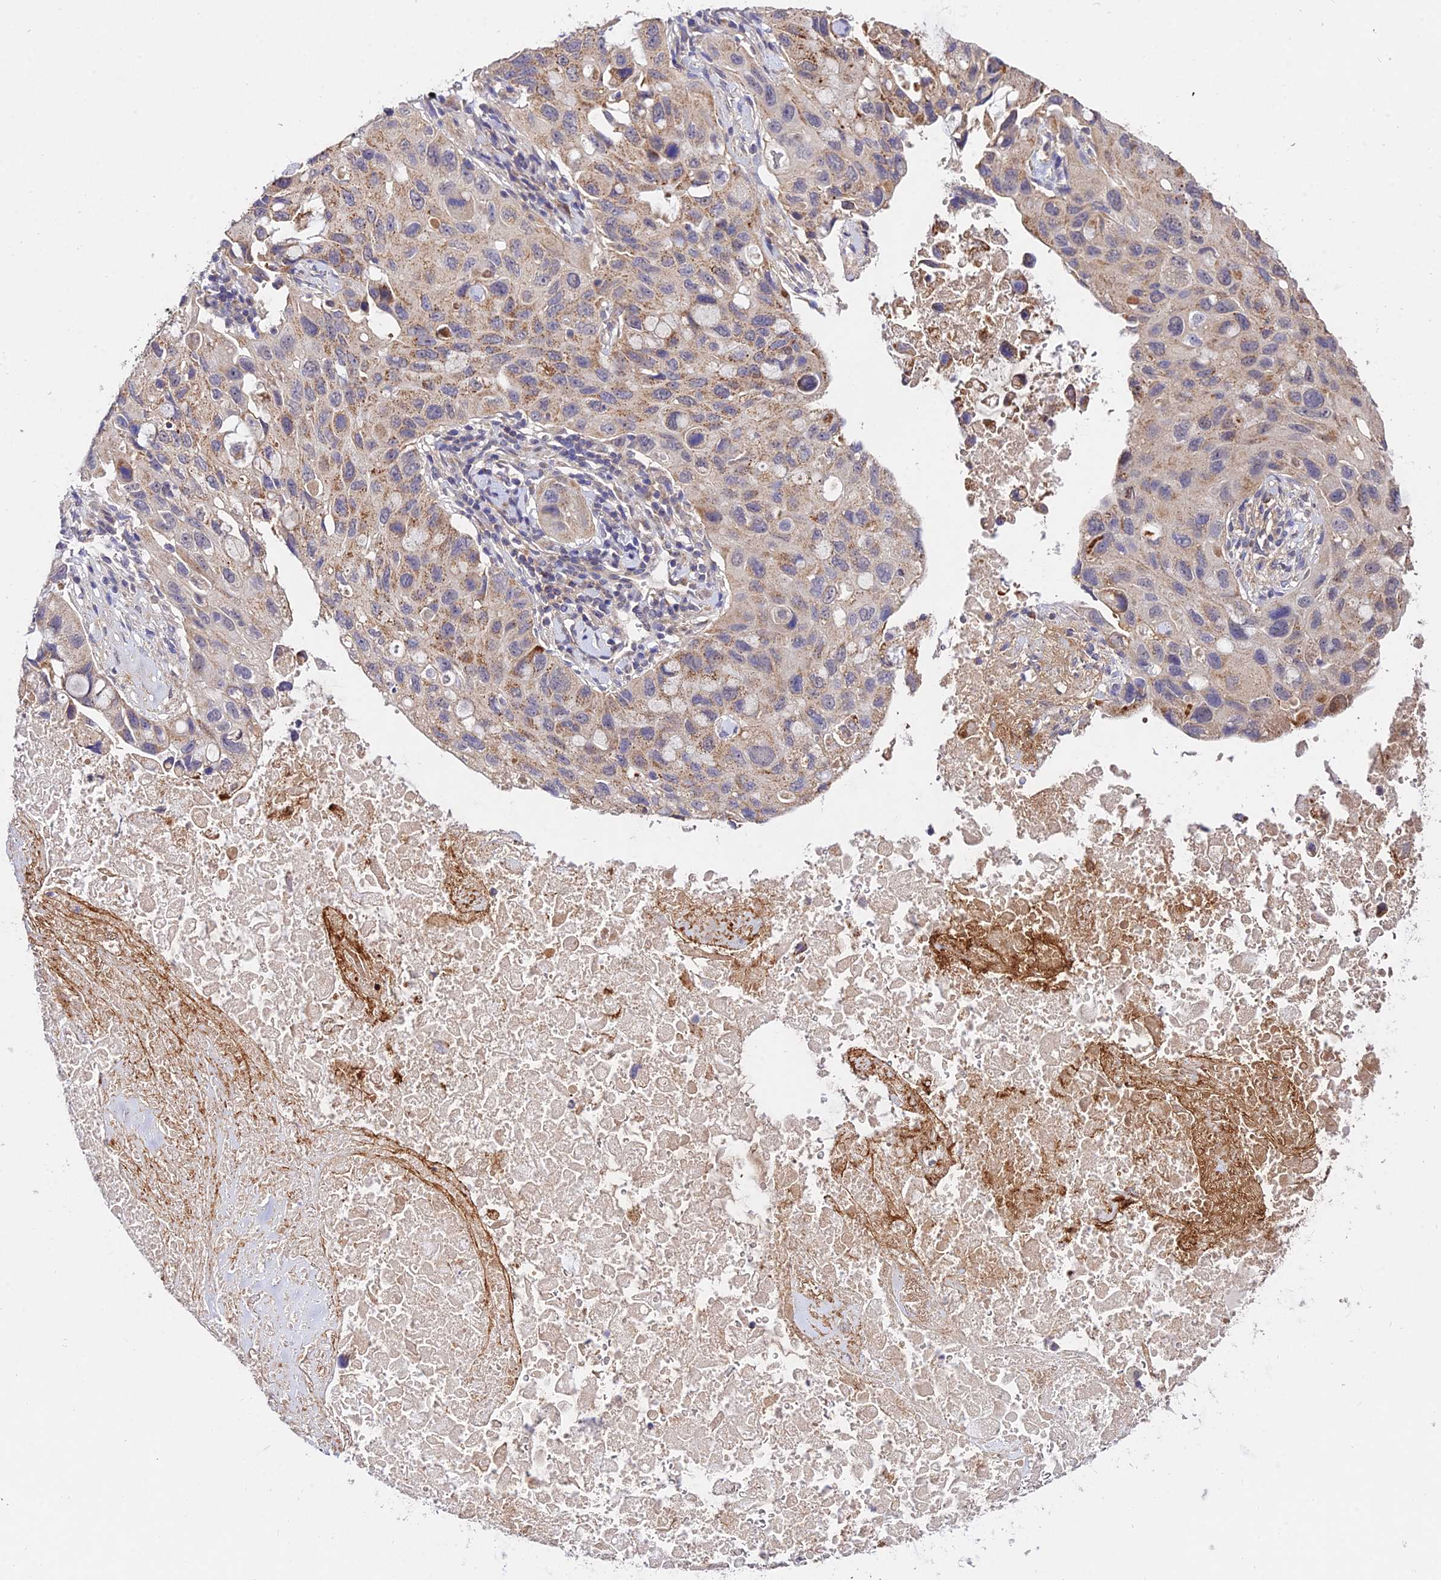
{"staining": {"intensity": "weak", "quantity": "25%-75%", "location": "cytoplasmic/membranous"}, "tissue": "lung cancer", "cell_type": "Tumor cells", "image_type": "cancer", "snomed": [{"axis": "morphology", "description": "Squamous cell carcinoma, NOS"}, {"axis": "topography", "description": "Lung"}], "caption": "Protein expression analysis of human lung cancer reveals weak cytoplasmic/membranous staining in about 25%-75% of tumor cells.", "gene": "WDR5B", "patient": {"sex": "female", "age": 73}}